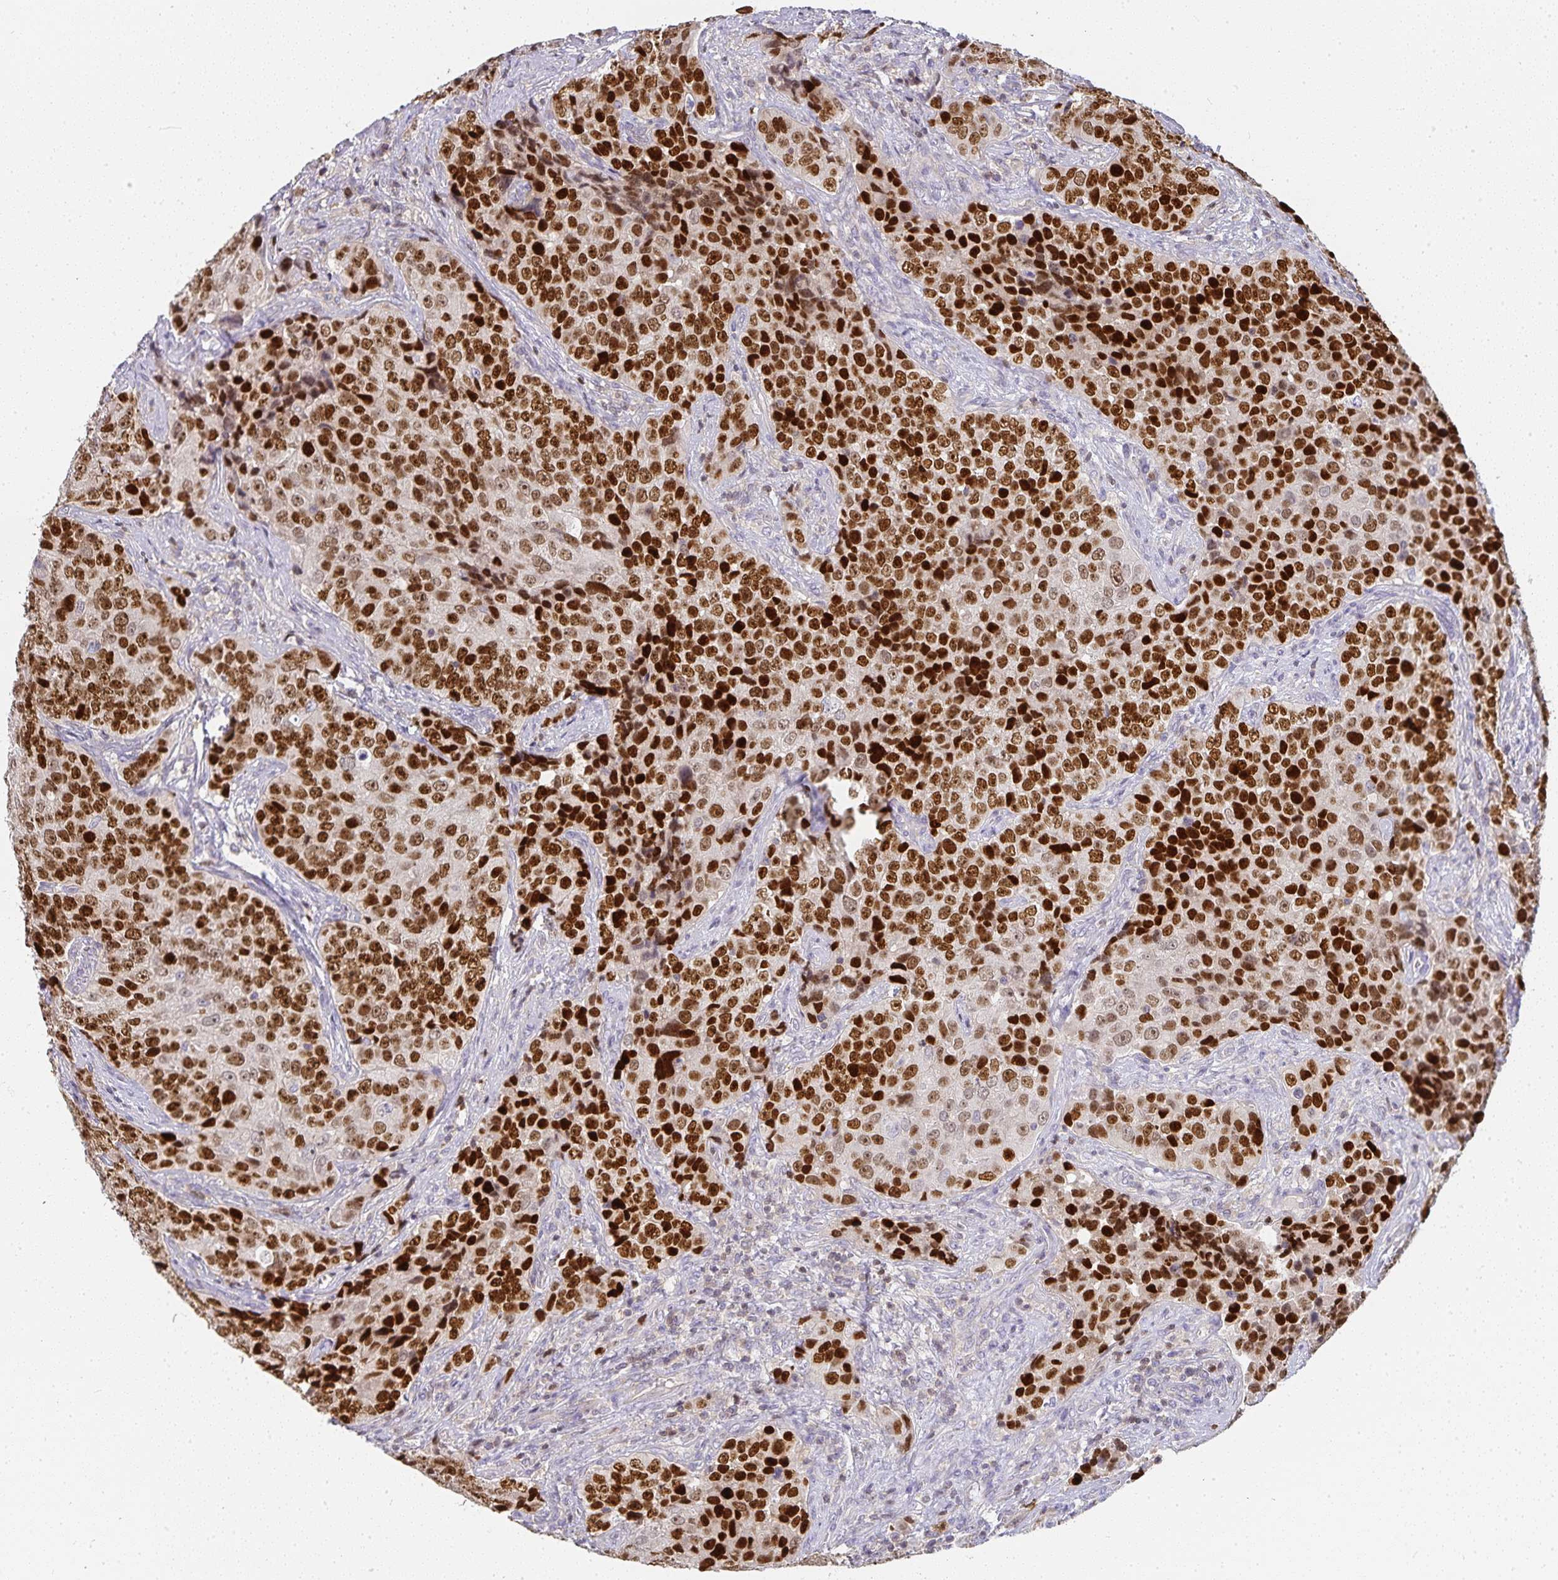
{"staining": {"intensity": "strong", "quantity": ">75%", "location": "nuclear"}, "tissue": "urothelial cancer", "cell_type": "Tumor cells", "image_type": "cancer", "snomed": [{"axis": "morphology", "description": "Urothelial carcinoma, NOS"}, {"axis": "topography", "description": "Urinary bladder"}], "caption": "Transitional cell carcinoma tissue displays strong nuclear positivity in approximately >75% of tumor cells, visualized by immunohistochemistry. The staining was performed using DAB (3,3'-diaminobenzidine), with brown indicating positive protein expression. Nuclei are stained blue with hematoxylin.", "gene": "GATA3", "patient": {"sex": "male", "age": 52}}